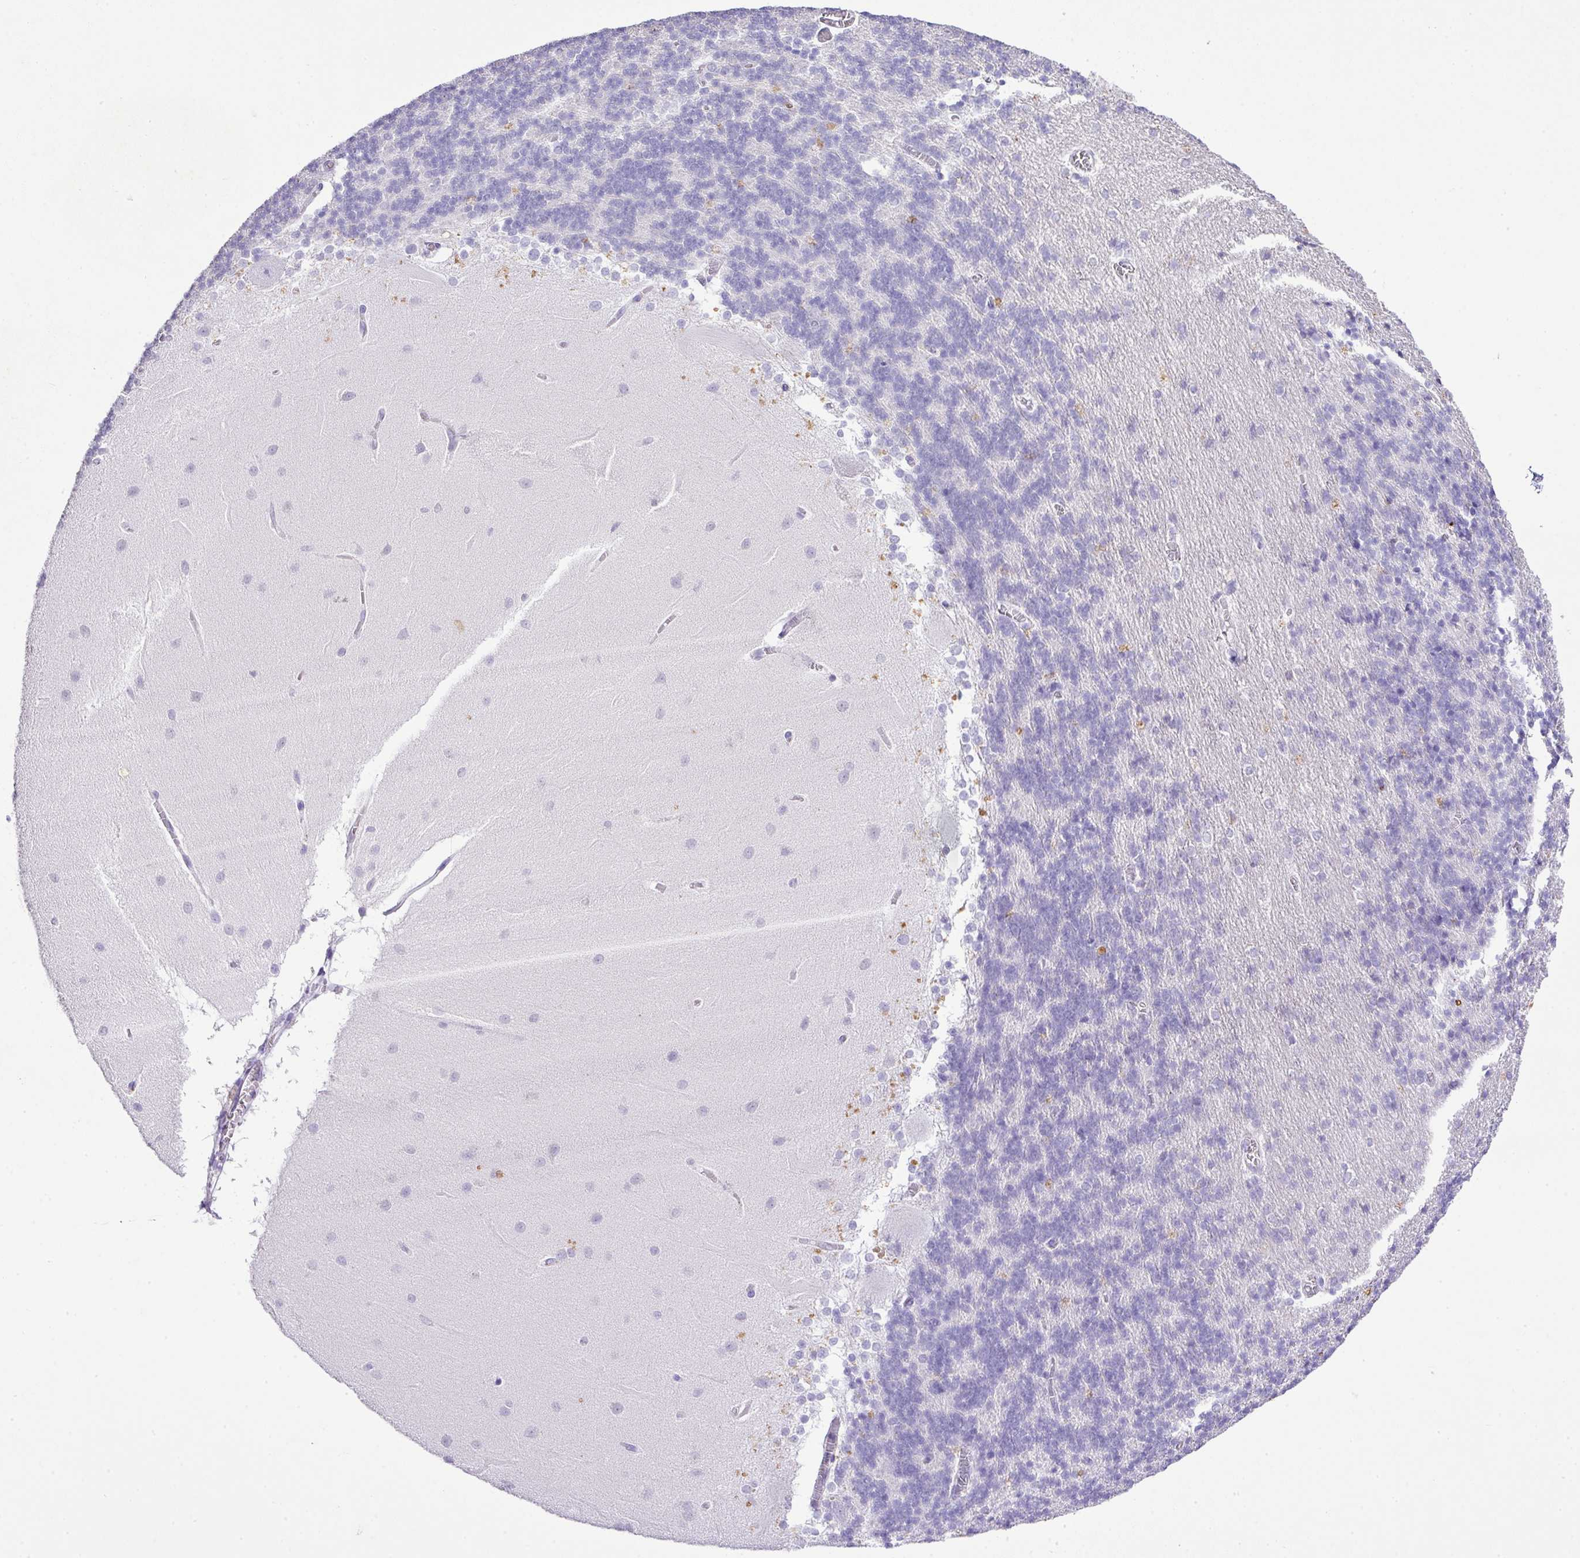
{"staining": {"intensity": "negative", "quantity": "none", "location": "none"}, "tissue": "cerebellum", "cell_type": "Cells in granular layer", "image_type": "normal", "snomed": [{"axis": "morphology", "description": "Normal tissue, NOS"}, {"axis": "topography", "description": "Cerebellum"}], "caption": "This is a image of immunohistochemistry staining of unremarkable cerebellum, which shows no expression in cells in granular layer. (DAB IHC with hematoxylin counter stain).", "gene": "KCNJ11", "patient": {"sex": "female", "age": 54}}